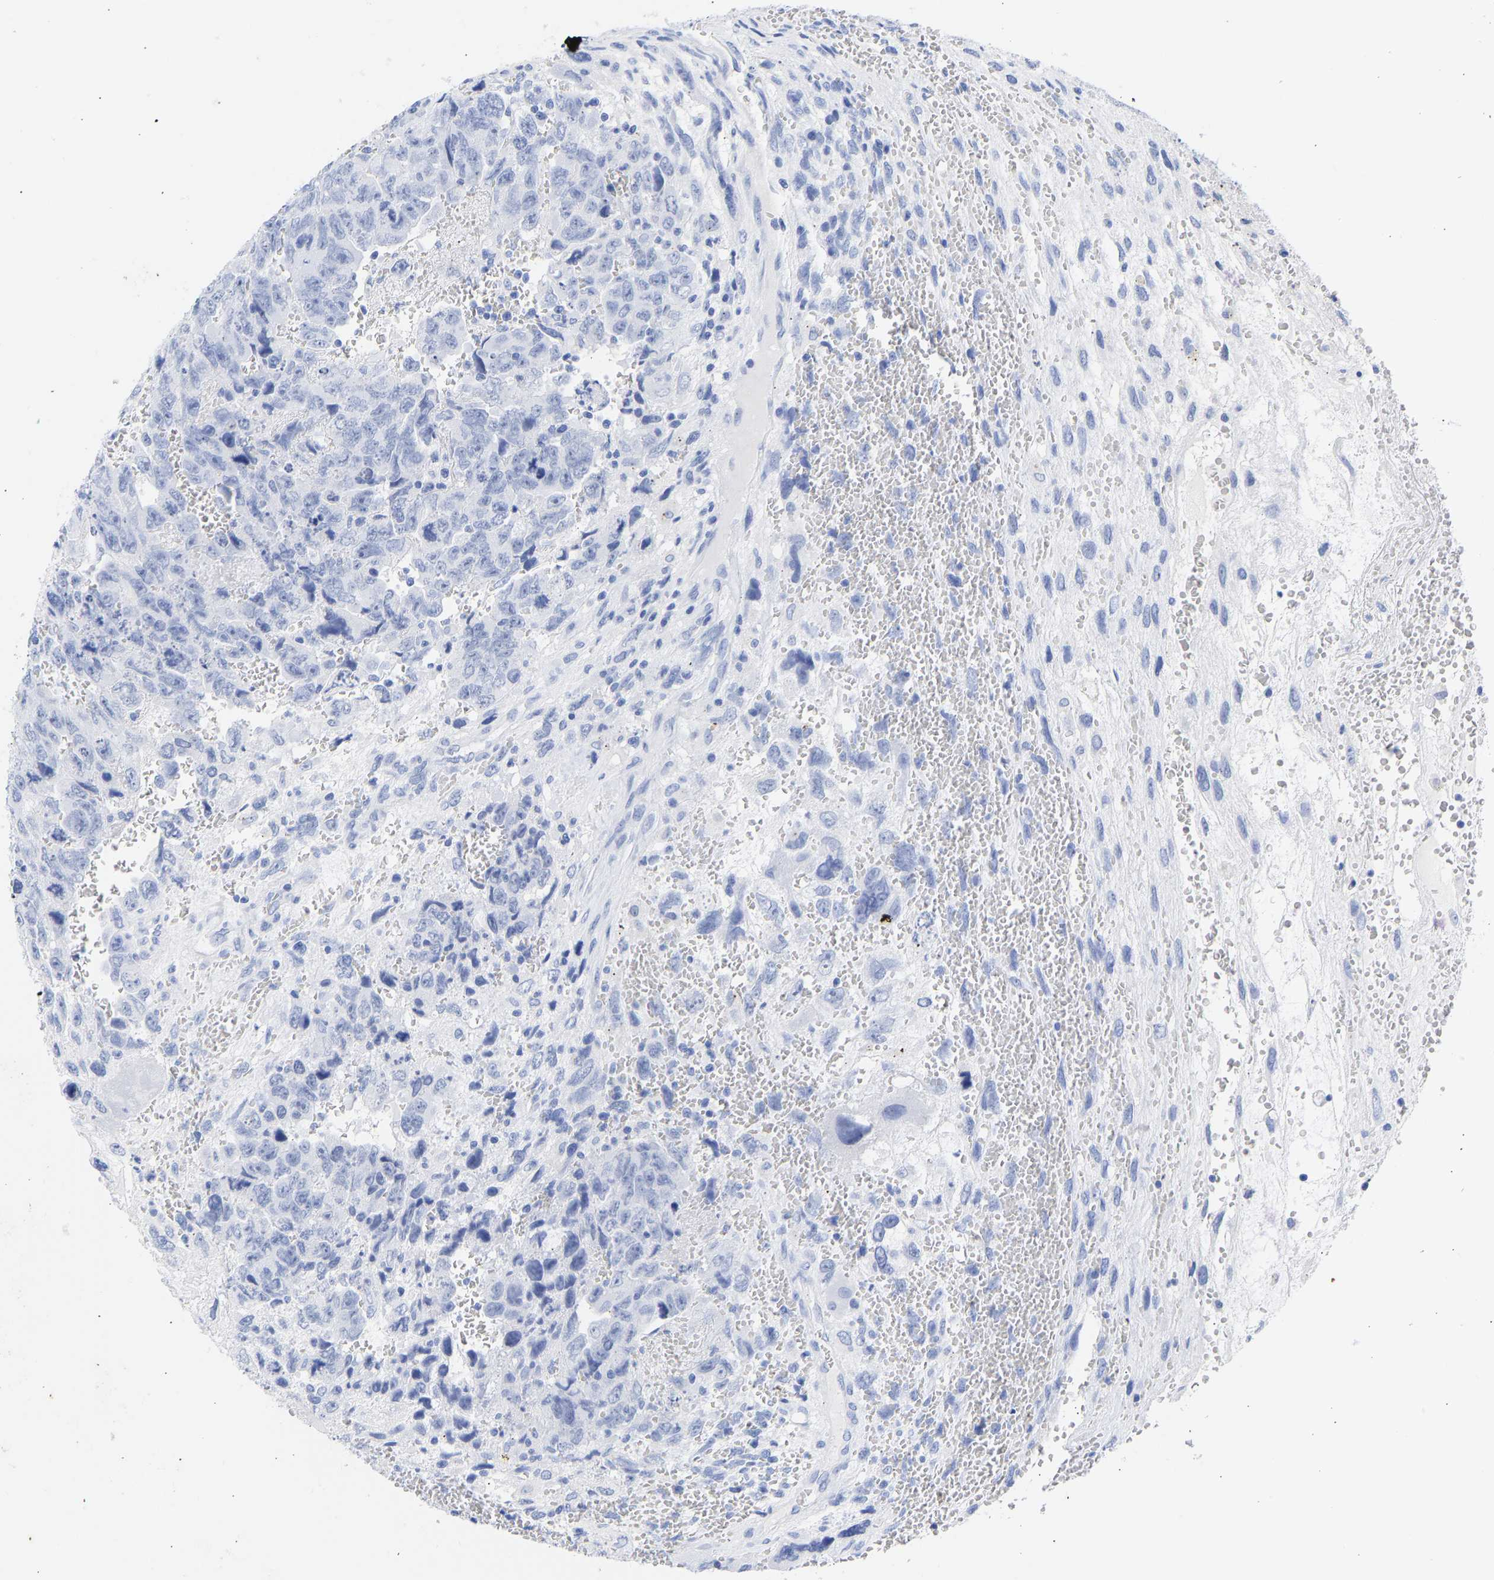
{"staining": {"intensity": "negative", "quantity": "none", "location": "none"}, "tissue": "testis cancer", "cell_type": "Tumor cells", "image_type": "cancer", "snomed": [{"axis": "morphology", "description": "Carcinoma, Embryonal, NOS"}, {"axis": "topography", "description": "Testis"}], "caption": "High magnification brightfield microscopy of testis embryonal carcinoma stained with DAB (3,3'-diaminobenzidine) (brown) and counterstained with hematoxylin (blue): tumor cells show no significant positivity. (DAB immunohistochemistry, high magnification).", "gene": "KRT1", "patient": {"sex": "male", "age": 28}}